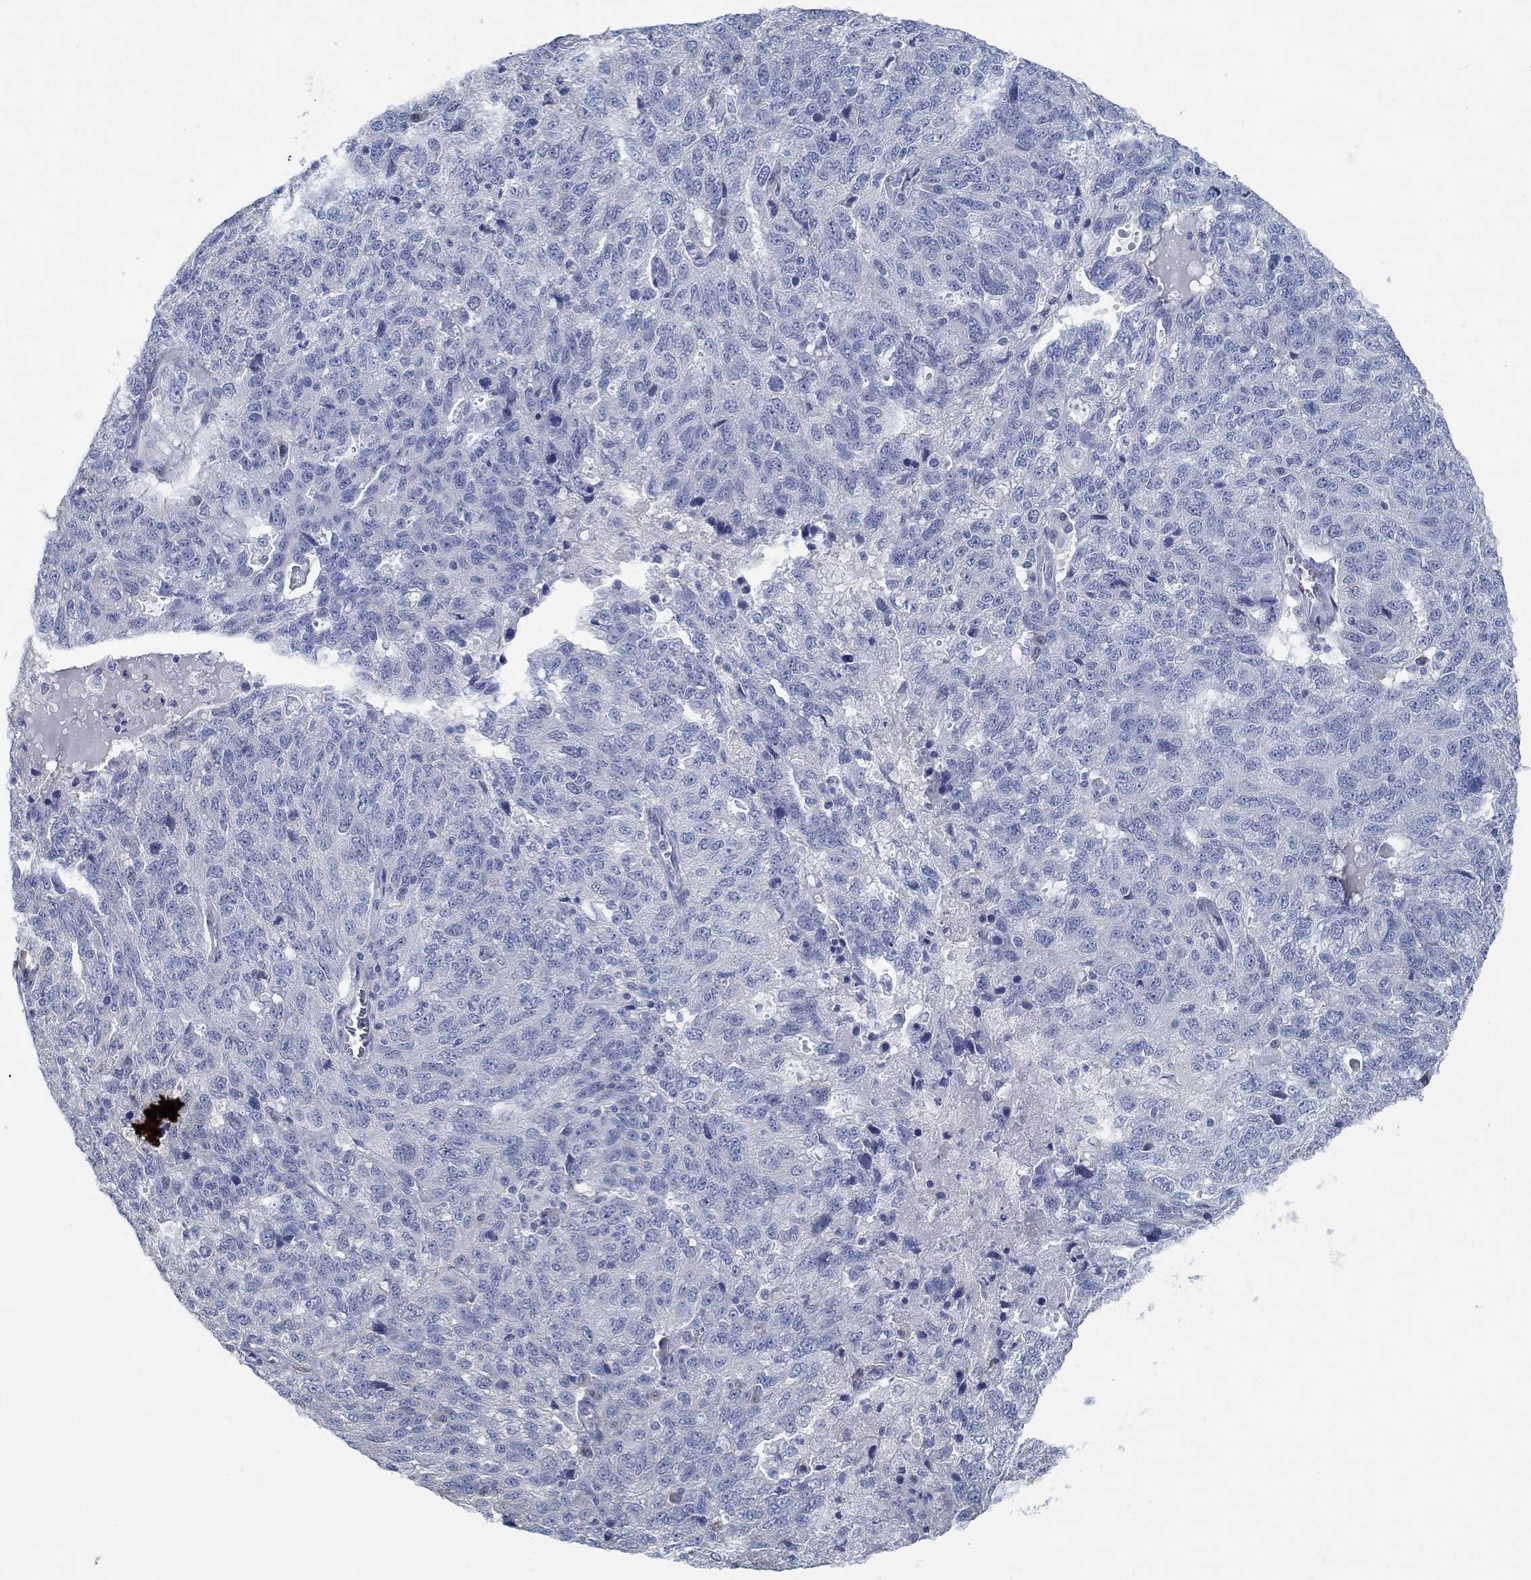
{"staining": {"intensity": "negative", "quantity": "none", "location": "none"}, "tissue": "ovarian cancer", "cell_type": "Tumor cells", "image_type": "cancer", "snomed": [{"axis": "morphology", "description": "Cystadenocarcinoma, serous, NOS"}, {"axis": "topography", "description": "Ovary"}], "caption": "Human ovarian cancer (serous cystadenocarcinoma) stained for a protein using immunohistochemistry demonstrates no expression in tumor cells.", "gene": "C15orf39", "patient": {"sex": "female", "age": 71}}